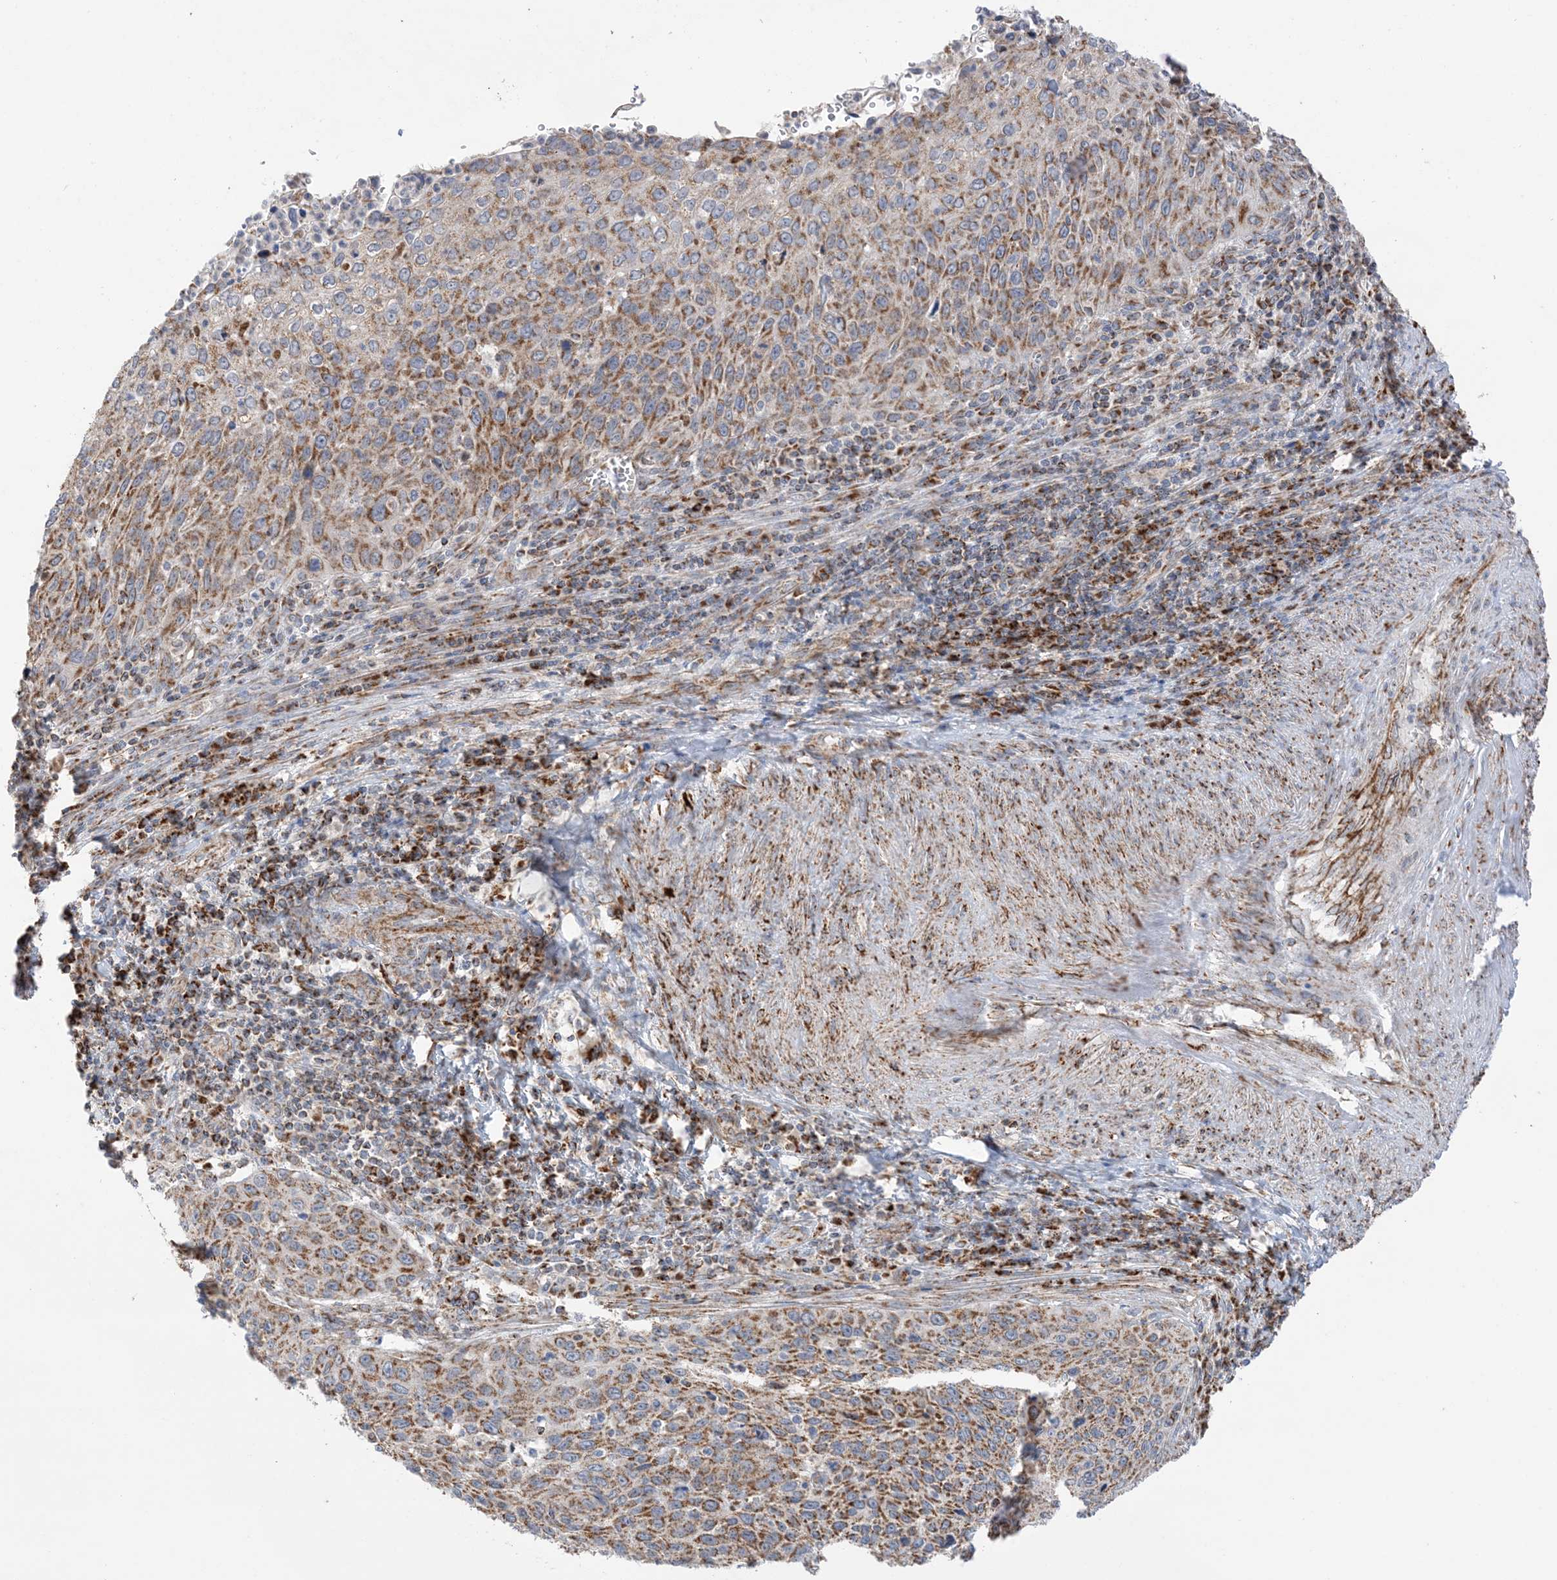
{"staining": {"intensity": "moderate", "quantity": ">75%", "location": "cytoplasmic/membranous"}, "tissue": "cervical cancer", "cell_type": "Tumor cells", "image_type": "cancer", "snomed": [{"axis": "morphology", "description": "Squamous cell carcinoma, NOS"}, {"axis": "topography", "description": "Cervix"}], "caption": "Tumor cells demonstrate medium levels of moderate cytoplasmic/membranous expression in about >75% of cells in cervical cancer.", "gene": "SLC25A12", "patient": {"sex": "female", "age": 32}}